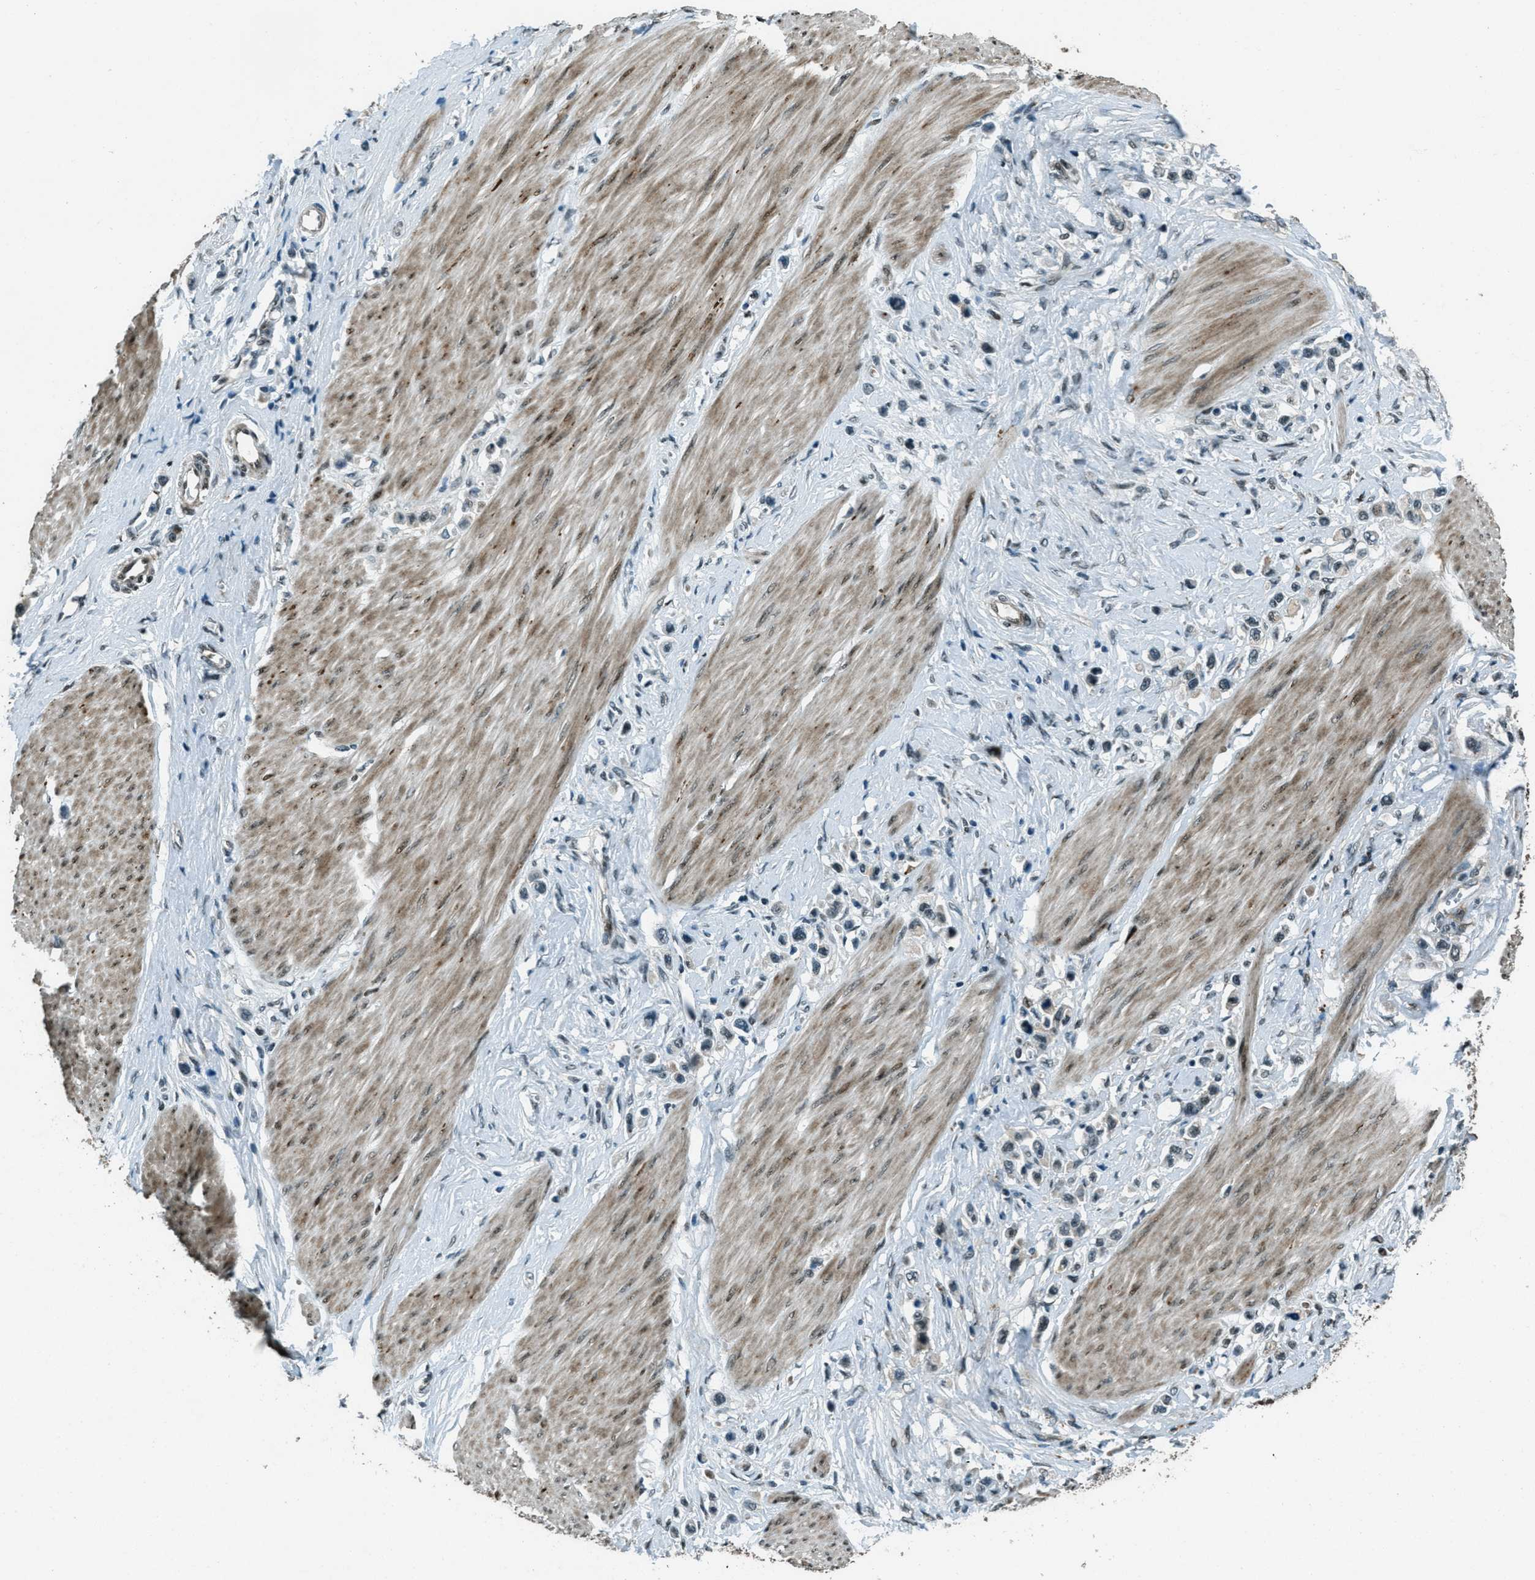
{"staining": {"intensity": "weak", "quantity": "<25%", "location": "cytoplasmic/membranous,nuclear"}, "tissue": "stomach cancer", "cell_type": "Tumor cells", "image_type": "cancer", "snomed": [{"axis": "morphology", "description": "Adenocarcinoma, NOS"}, {"axis": "topography", "description": "Stomach"}], "caption": "Tumor cells show no significant protein positivity in stomach cancer. (DAB immunohistochemistry (IHC), high magnification).", "gene": "TARDBP", "patient": {"sex": "female", "age": 65}}